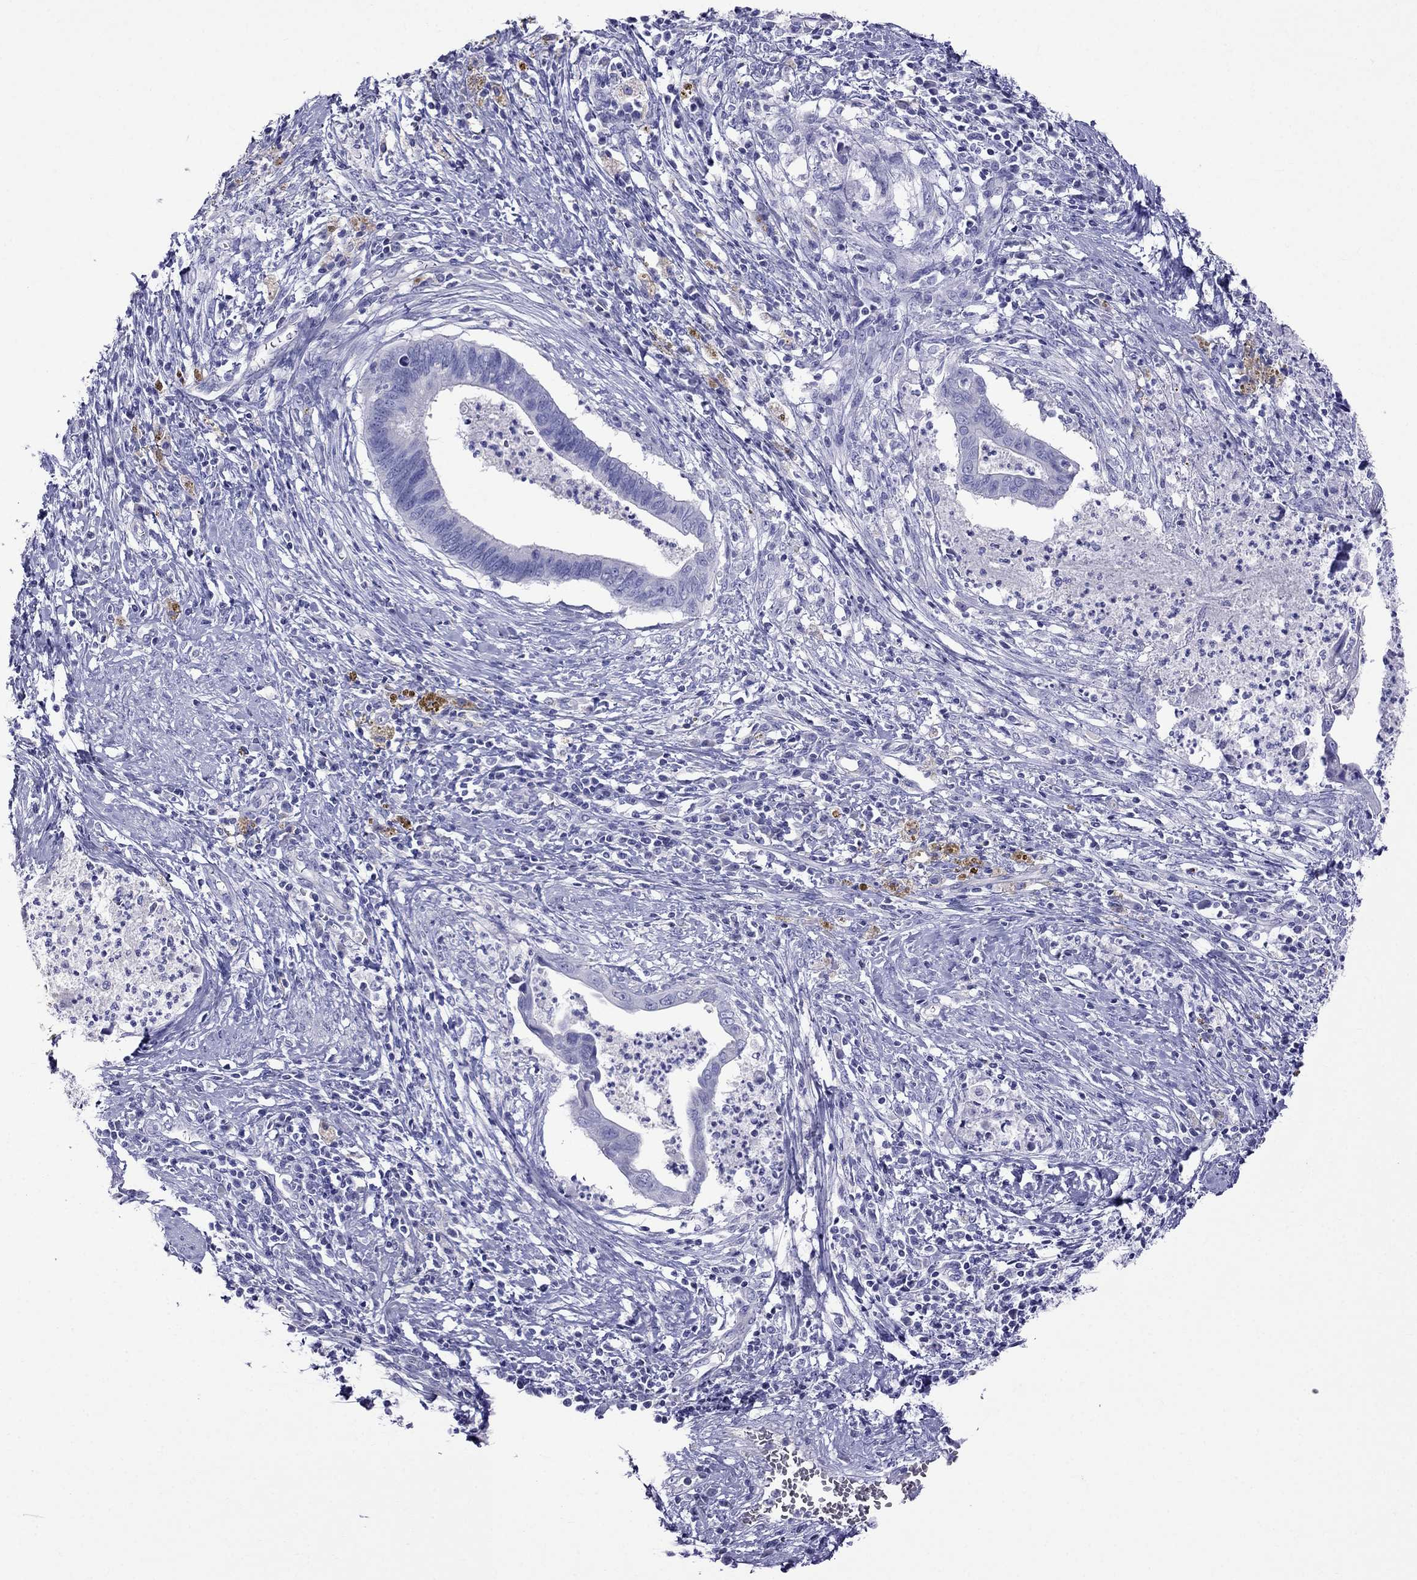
{"staining": {"intensity": "negative", "quantity": "none", "location": "none"}, "tissue": "cervical cancer", "cell_type": "Tumor cells", "image_type": "cancer", "snomed": [{"axis": "morphology", "description": "Adenocarcinoma, NOS"}, {"axis": "topography", "description": "Cervix"}], "caption": "Immunohistochemistry (IHC) micrograph of neoplastic tissue: human cervical adenocarcinoma stained with DAB (3,3'-diaminobenzidine) exhibits no significant protein staining in tumor cells. (Brightfield microscopy of DAB IHC at high magnification).", "gene": "TDRD1", "patient": {"sex": "female", "age": 42}}